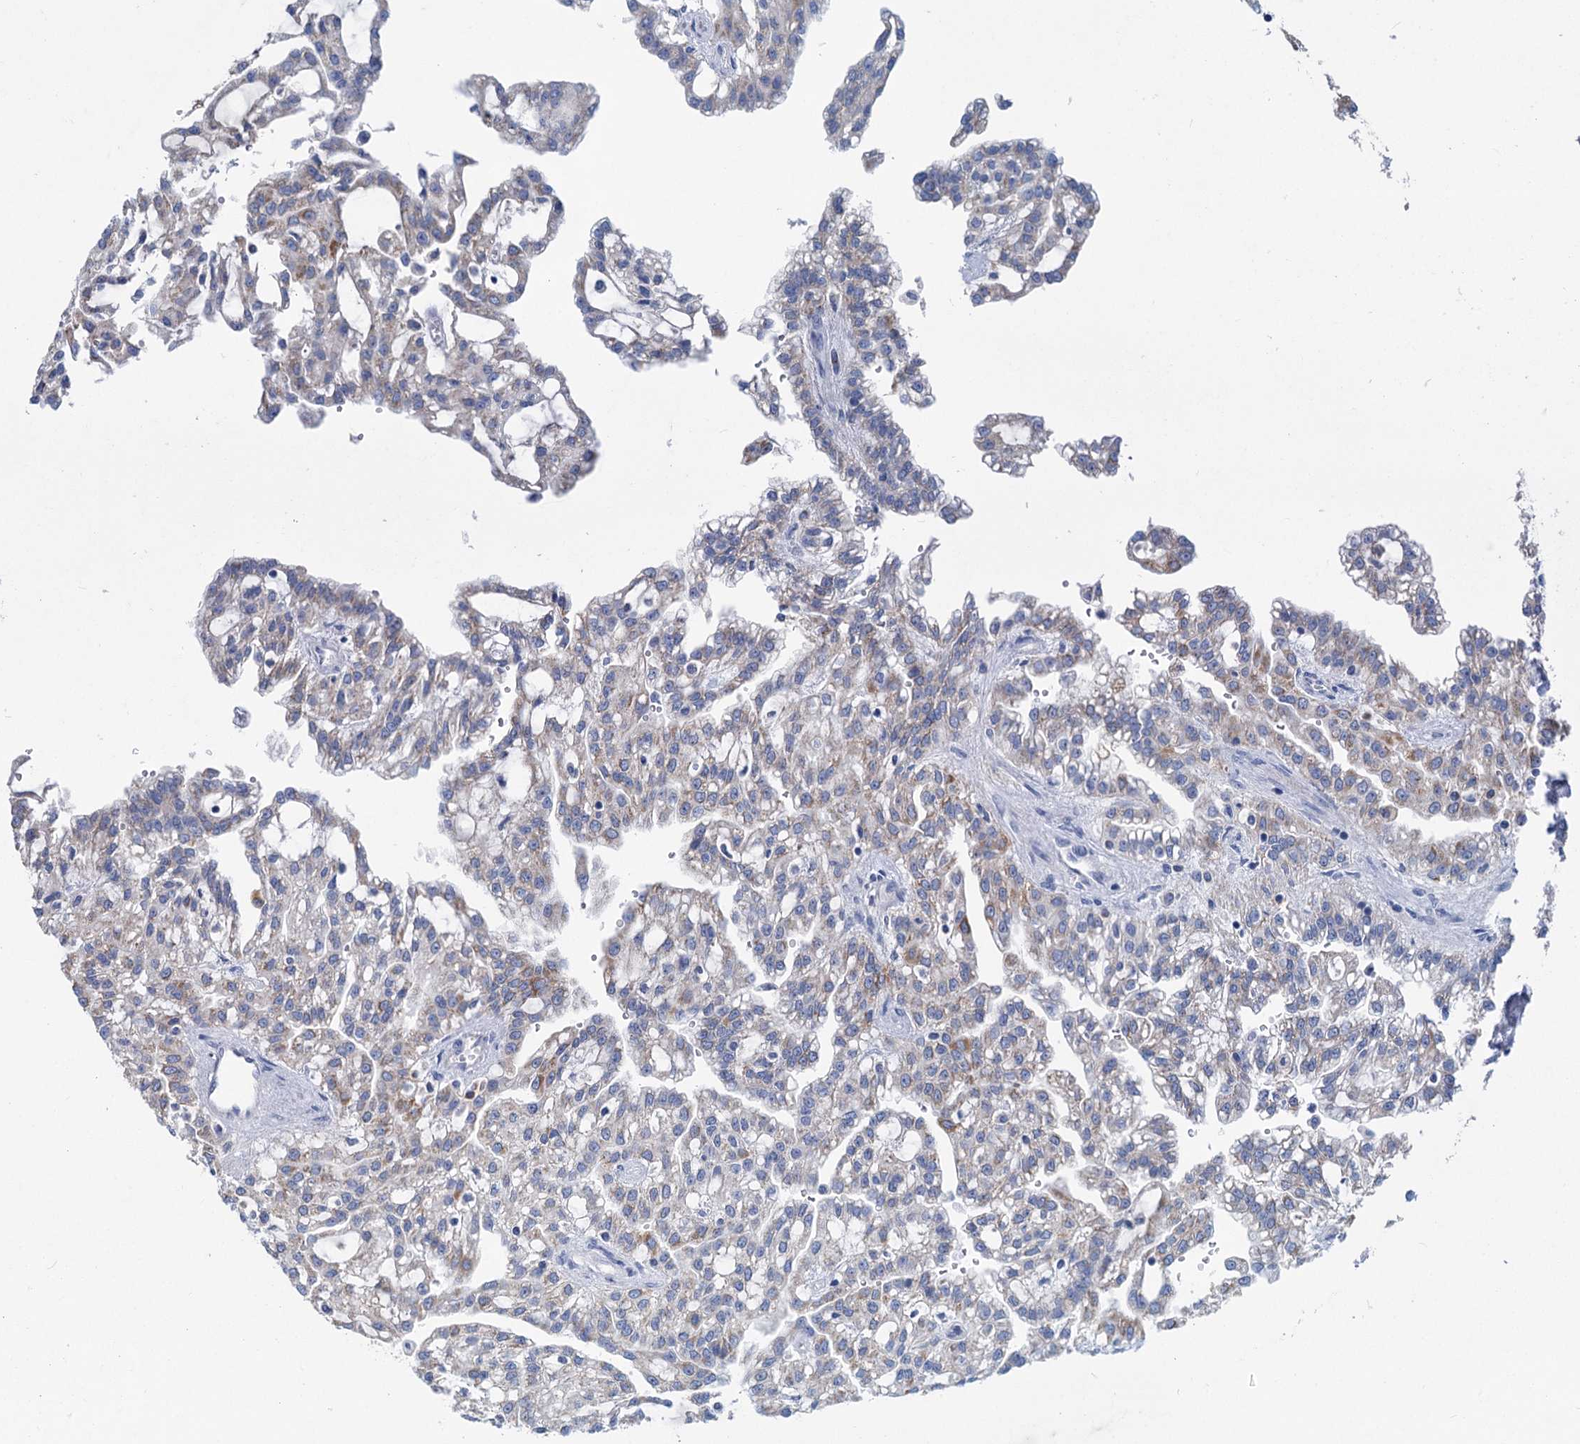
{"staining": {"intensity": "moderate", "quantity": "<25%", "location": "cytoplasmic/membranous"}, "tissue": "renal cancer", "cell_type": "Tumor cells", "image_type": "cancer", "snomed": [{"axis": "morphology", "description": "Adenocarcinoma, NOS"}, {"axis": "topography", "description": "Kidney"}], "caption": "Renal cancer stained with immunohistochemistry (IHC) demonstrates moderate cytoplasmic/membranous positivity in about <25% of tumor cells.", "gene": "CHDH", "patient": {"sex": "male", "age": 63}}